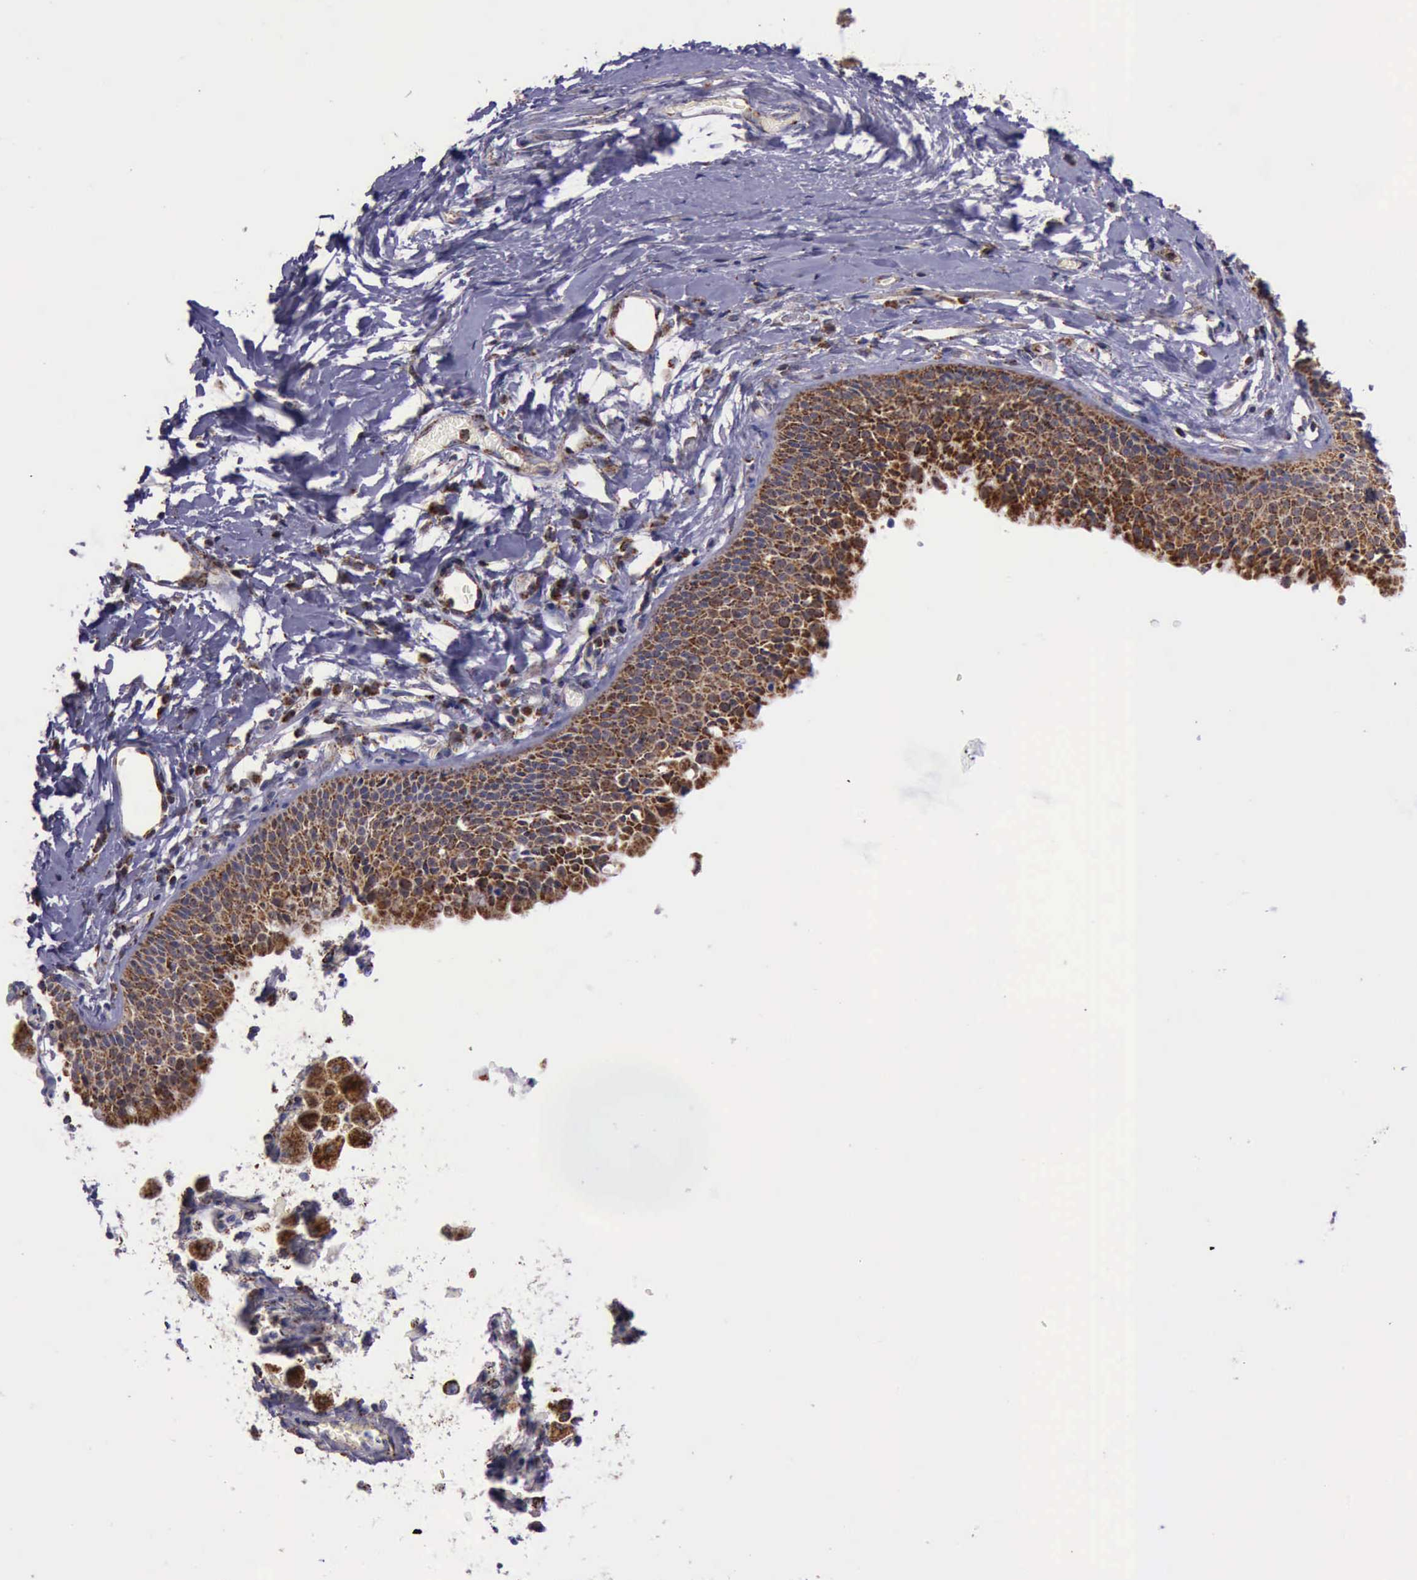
{"staining": {"intensity": "strong", "quantity": ">75%", "location": "cytoplasmic/membranous"}, "tissue": "nasopharynx", "cell_type": "Respiratory epithelial cells", "image_type": "normal", "snomed": [{"axis": "morphology", "description": "Normal tissue, NOS"}, {"axis": "morphology", "description": "Inflammation, NOS"}, {"axis": "morphology", "description": "Malignant melanoma, Metastatic site"}, {"axis": "topography", "description": "Nasopharynx"}], "caption": "Human nasopharynx stained with a protein marker shows strong staining in respiratory epithelial cells.", "gene": "TXN2", "patient": {"sex": "female", "age": 55}}